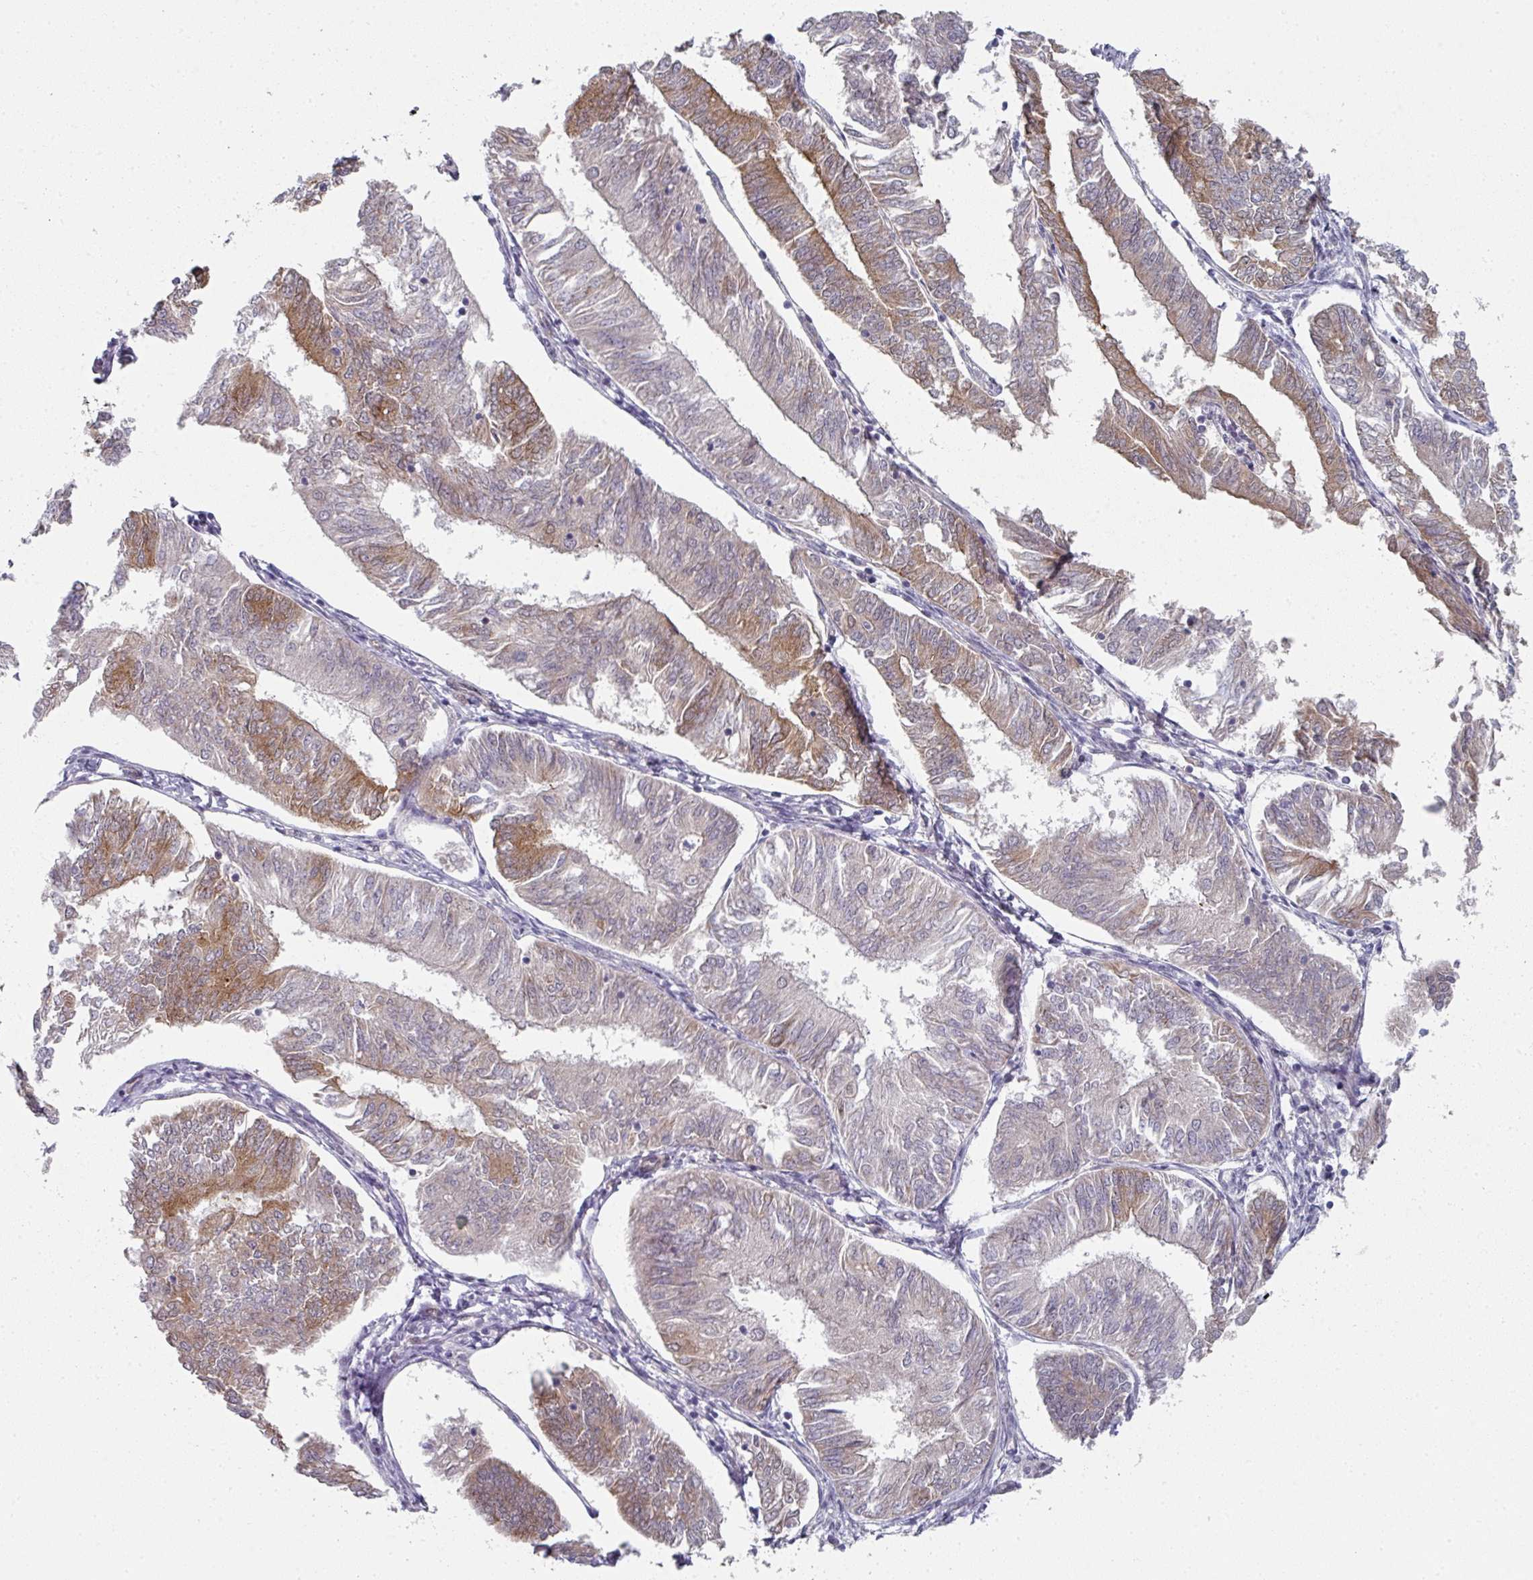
{"staining": {"intensity": "moderate", "quantity": "<25%", "location": "cytoplasmic/membranous"}, "tissue": "endometrial cancer", "cell_type": "Tumor cells", "image_type": "cancer", "snomed": [{"axis": "morphology", "description": "Adenocarcinoma, NOS"}, {"axis": "topography", "description": "Endometrium"}], "caption": "Brown immunohistochemical staining in human adenocarcinoma (endometrial) exhibits moderate cytoplasmic/membranous staining in about <25% of tumor cells.", "gene": "TMCC1", "patient": {"sex": "female", "age": 58}}